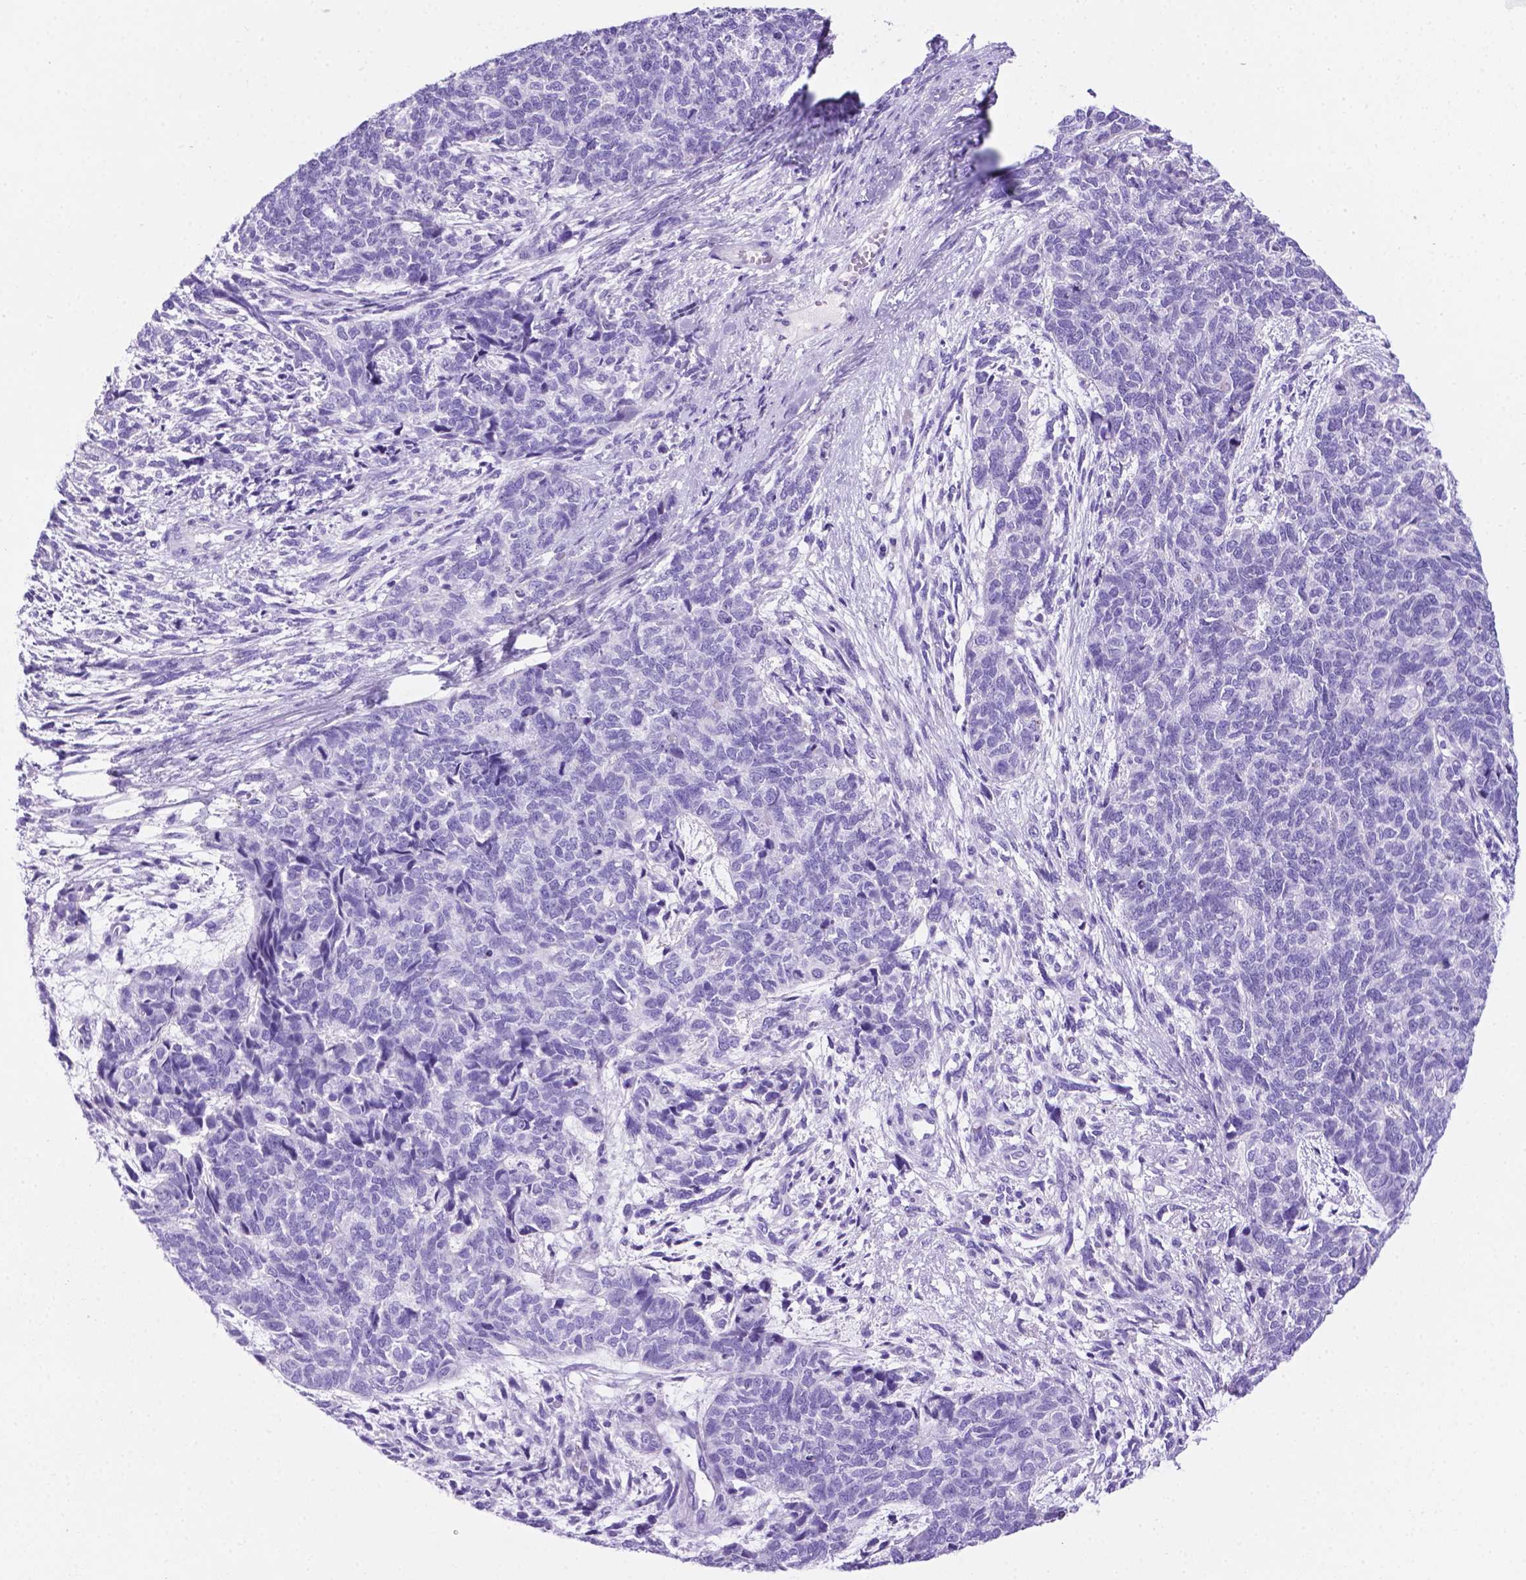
{"staining": {"intensity": "negative", "quantity": "none", "location": "none"}, "tissue": "cervical cancer", "cell_type": "Tumor cells", "image_type": "cancer", "snomed": [{"axis": "morphology", "description": "Squamous cell carcinoma, NOS"}, {"axis": "topography", "description": "Cervix"}], "caption": "A high-resolution photomicrograph shows immunohistochemistry staining of squamous cell carcinoma (cervical), which displays no significant positivity in tumor cells.", "gene": "C17orf107", "patient": {"sex": "female", "age": 63}}